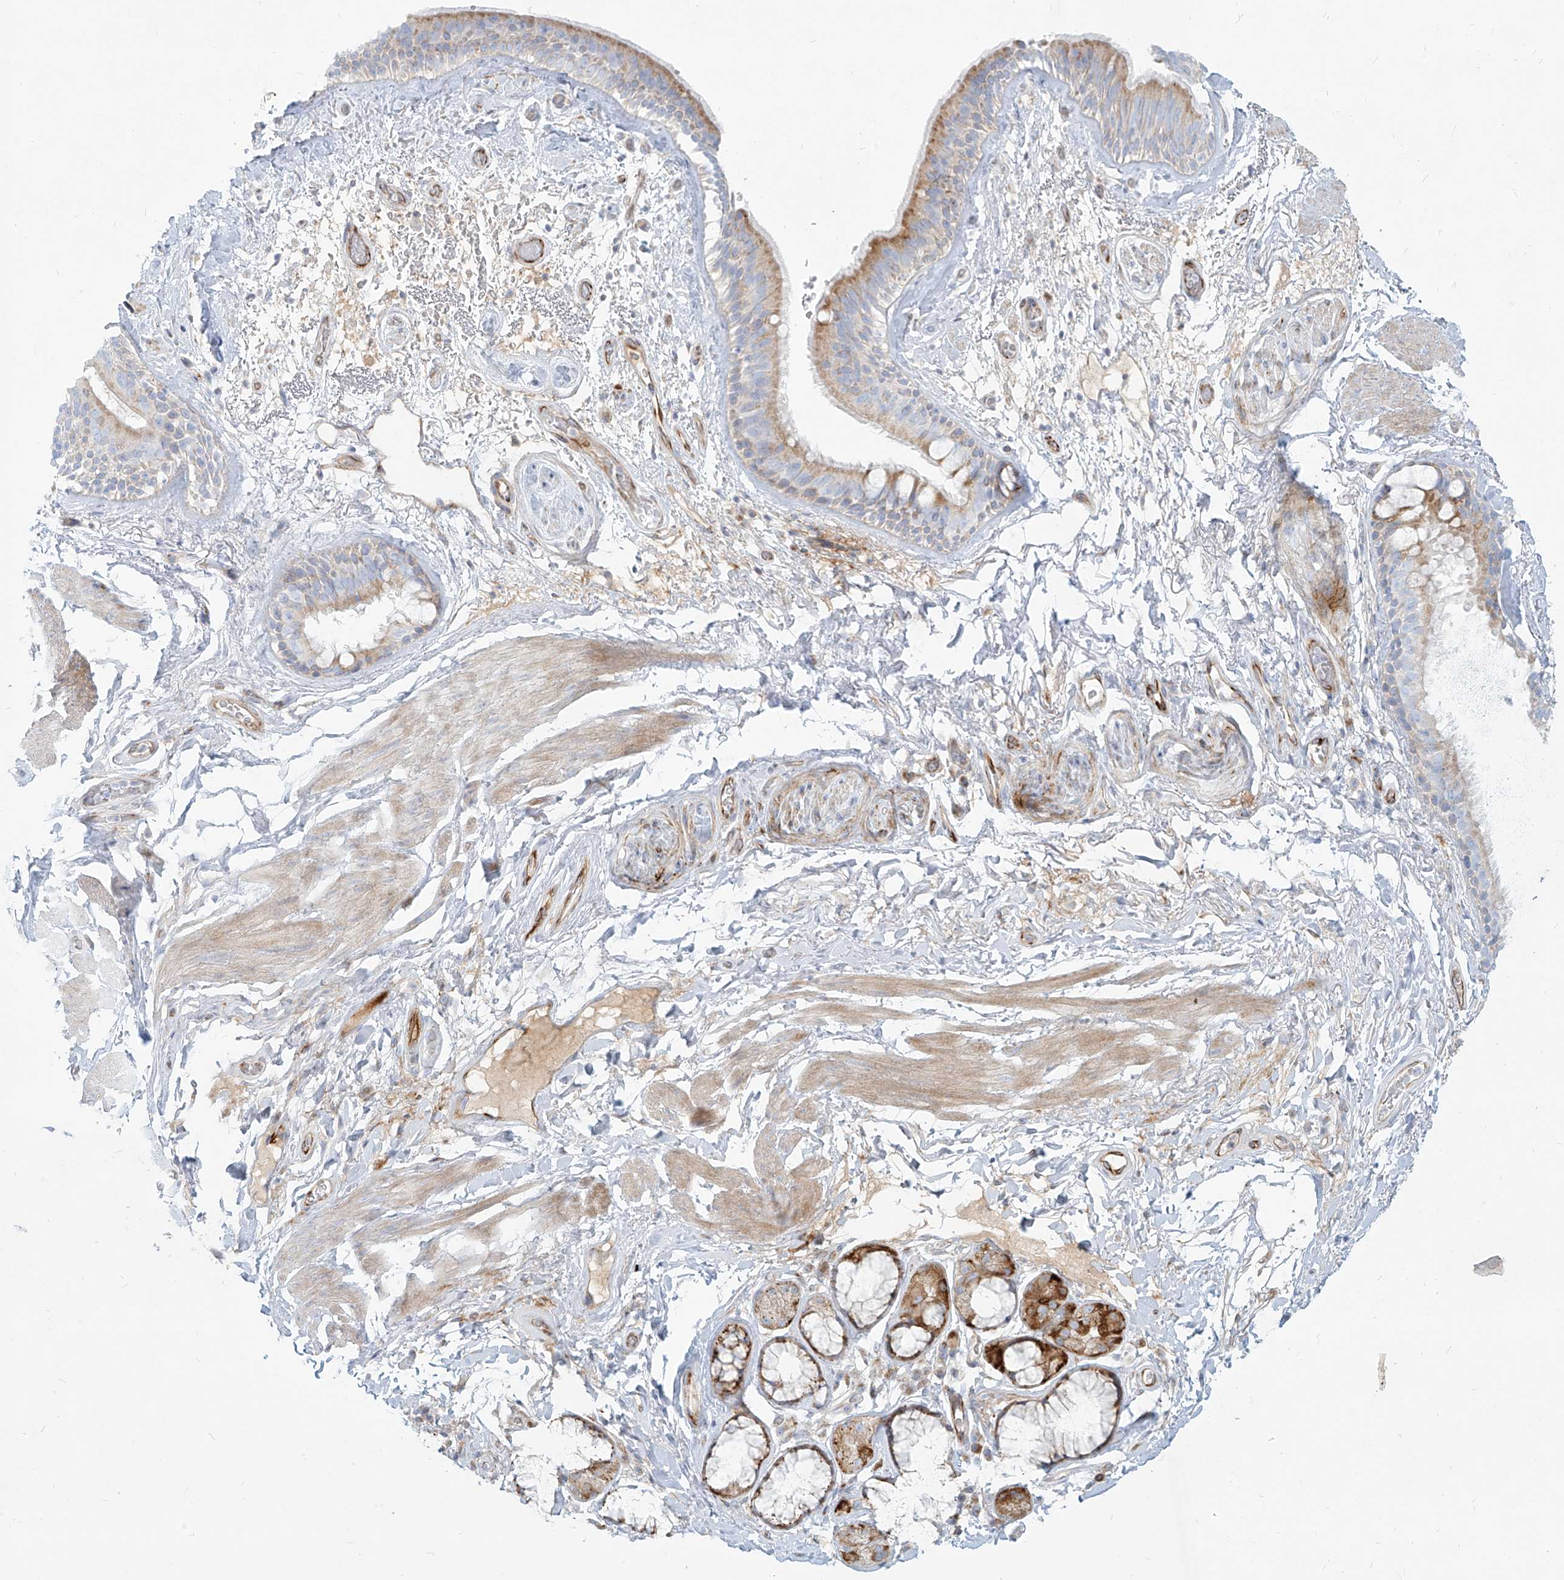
{"staining": {"intensity": "moderate", "quantity": ">75%", "location": "cytoplasmic/membranous"}, "tissue": "bronchus", "cell_type": "Respiratory epithelial cells", "image_type": "normal", "snomed": [{"axis": "morphology", "description": "Normal tissue, NOS"}, {"axis": "topography", "description": "Cartilage tissue"}], "caption": "Immunohistochemical staining of unremarkable human bronchus shows medium levels of moderate cytoplasmic/membranous staining in about >75% of respiratory epithelial cells. (Stains: DAB (3,3'-diaminobenzidine) in brown, nuclei in blue, Microscopy: brightfield microscopy at high magnification).", "gene": "MTX2", "patient": {"sex": "female", "age": 63}}